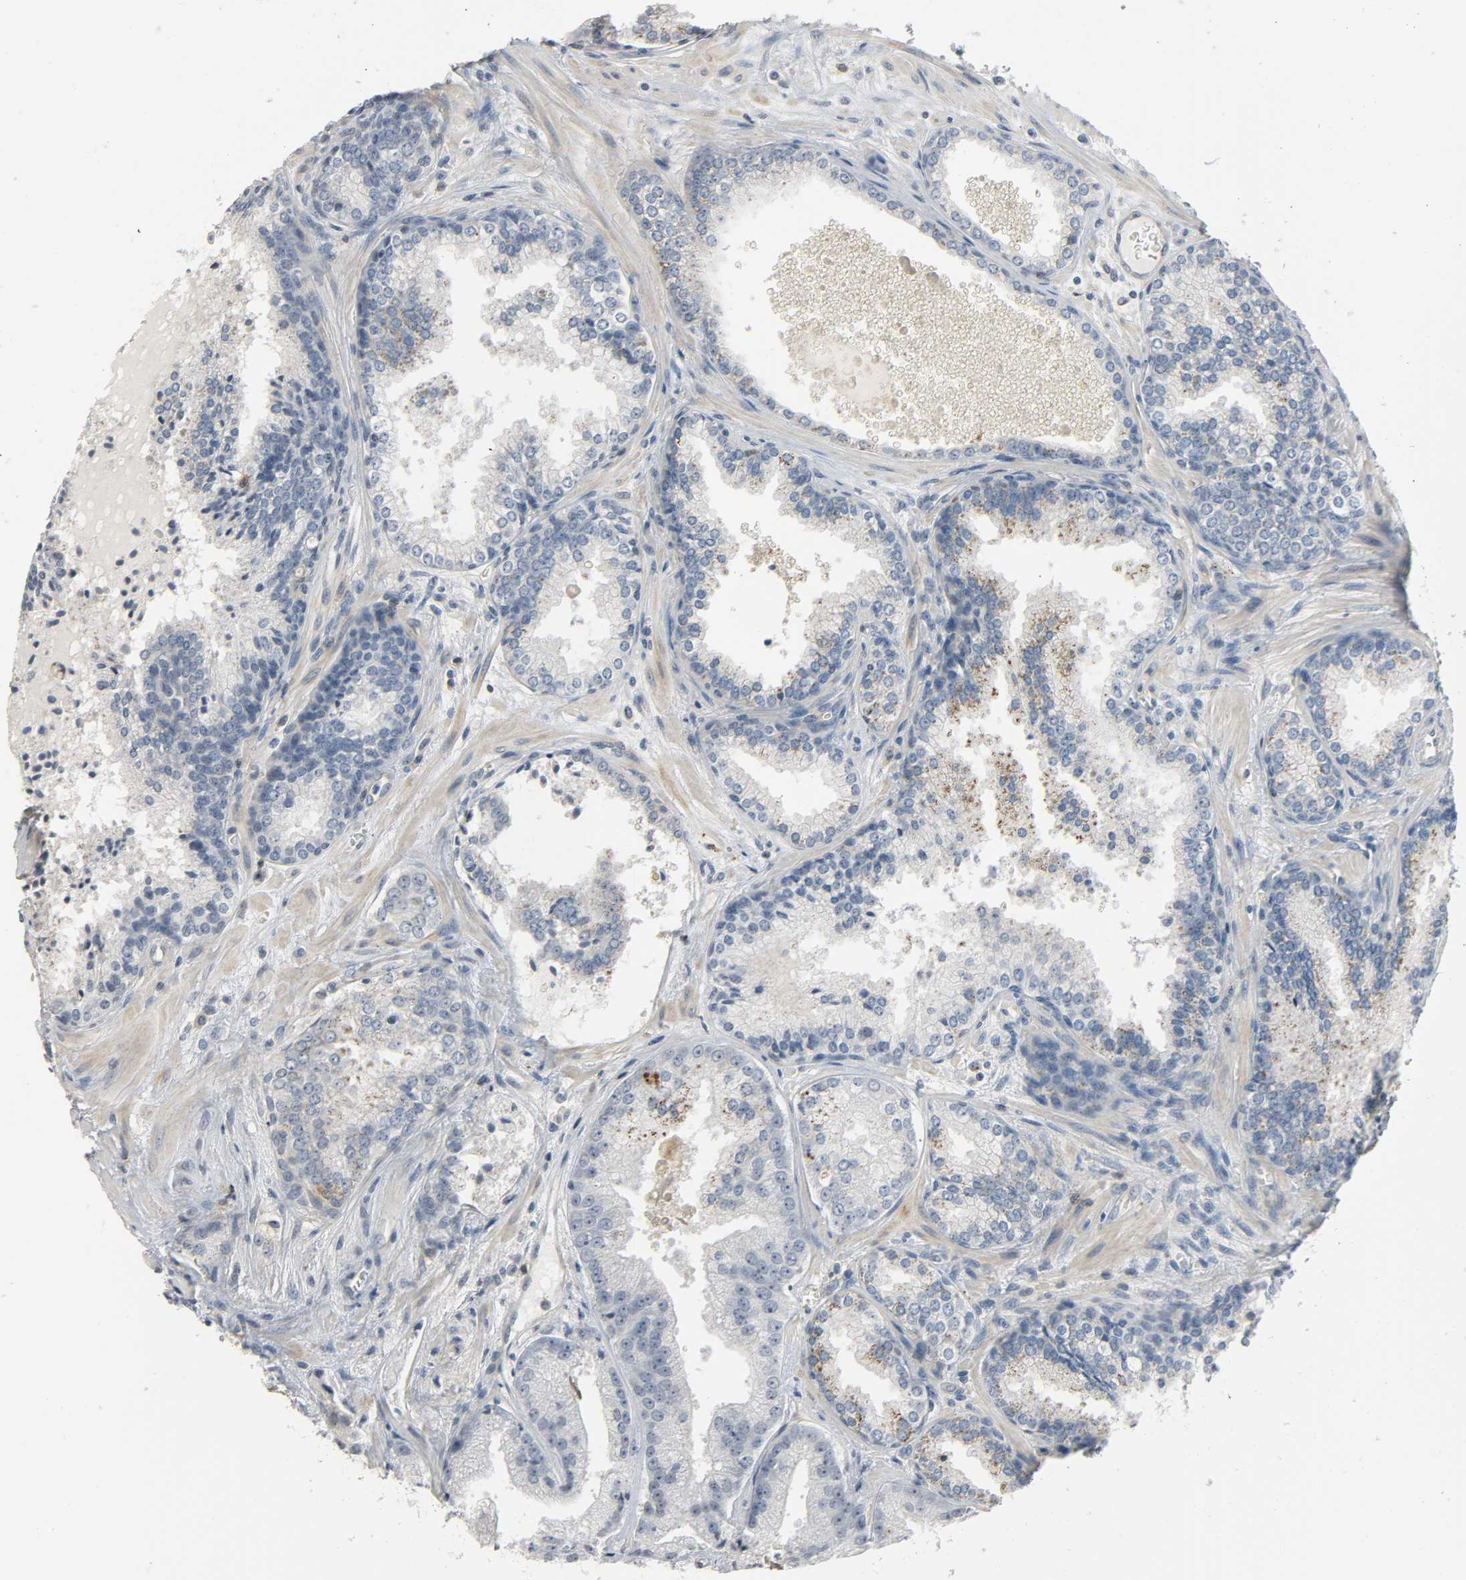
{"staining": {"intensity": "weak", "quantity": "<25%", "location": "cytoplasmic/membranous"}, "tissue": "prostate cancer", "cell_type": "Tumor cells", "image_type": "cancer", "snomed": [{"axis": "morphology", "description": "Adenocarcinoma, Low grade"}, {"axis": "topography", "description": "Prostate"}], "caption": "Tumor cells show no significant protein staining in prostate adenocarcinoma (low-grade).", "gene": "CD4", "patient": {"sex": "male", "age": 60}}